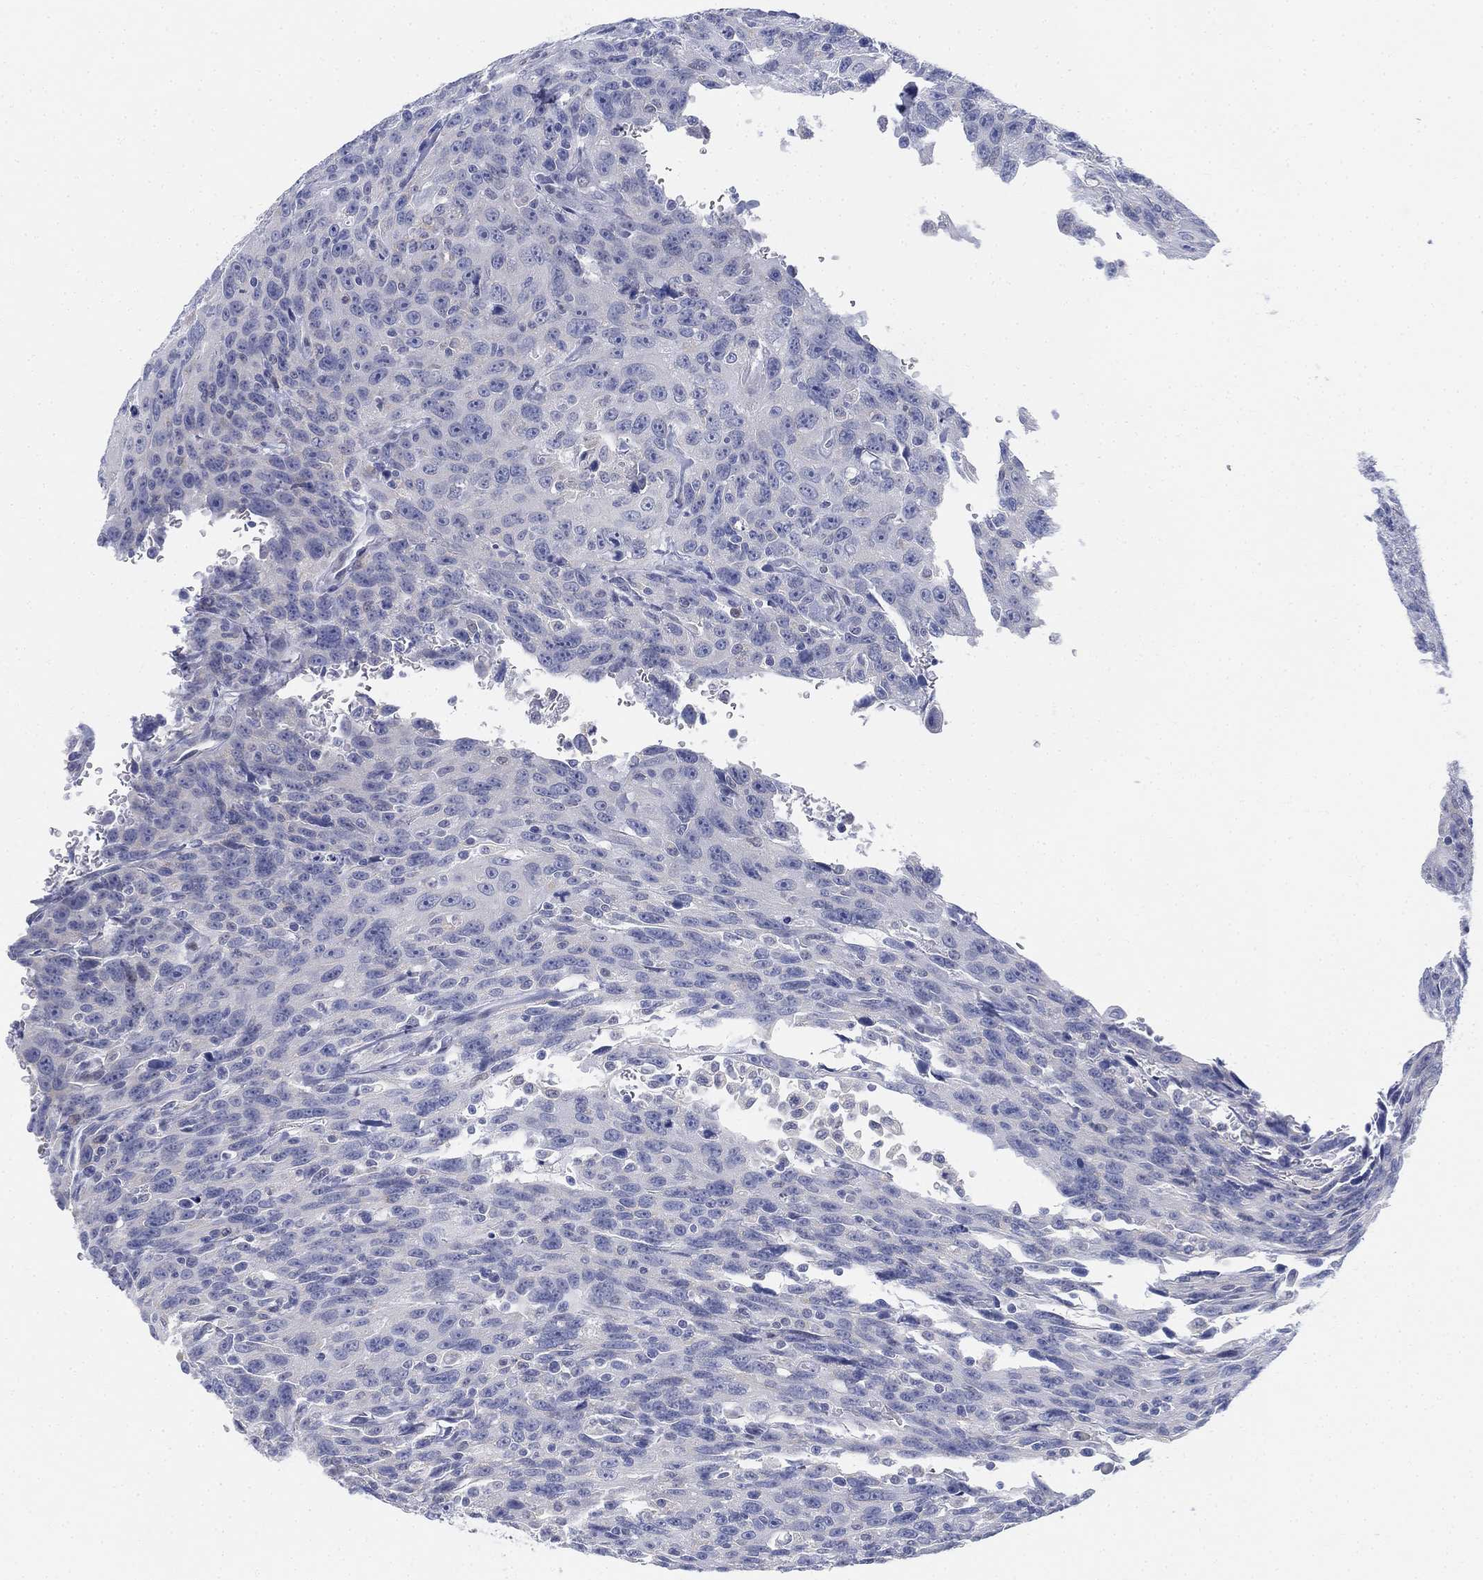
{"staining": {"intensity": "negative", "quantity": "none", "location": "none"}, "tissue": "urothelial cancer", "cell_type": "Tumor cells", "image_type": "cancer", "snomed": [{"axis": "morphology", "description": "Urothelial carcinoma, NOS"}, {"axis": "morphology", "description": "Urothelial carcinoma, High grade"}, {"axis": "topography", "description": "Urinary bladder"}], "caption": "Immunohistochemical staining of human transitional cell carcinoma demonstrates no significant positivity in tumor cells.", "gene": "GCNA", "patient": {"sex": "female", "age": 73}}